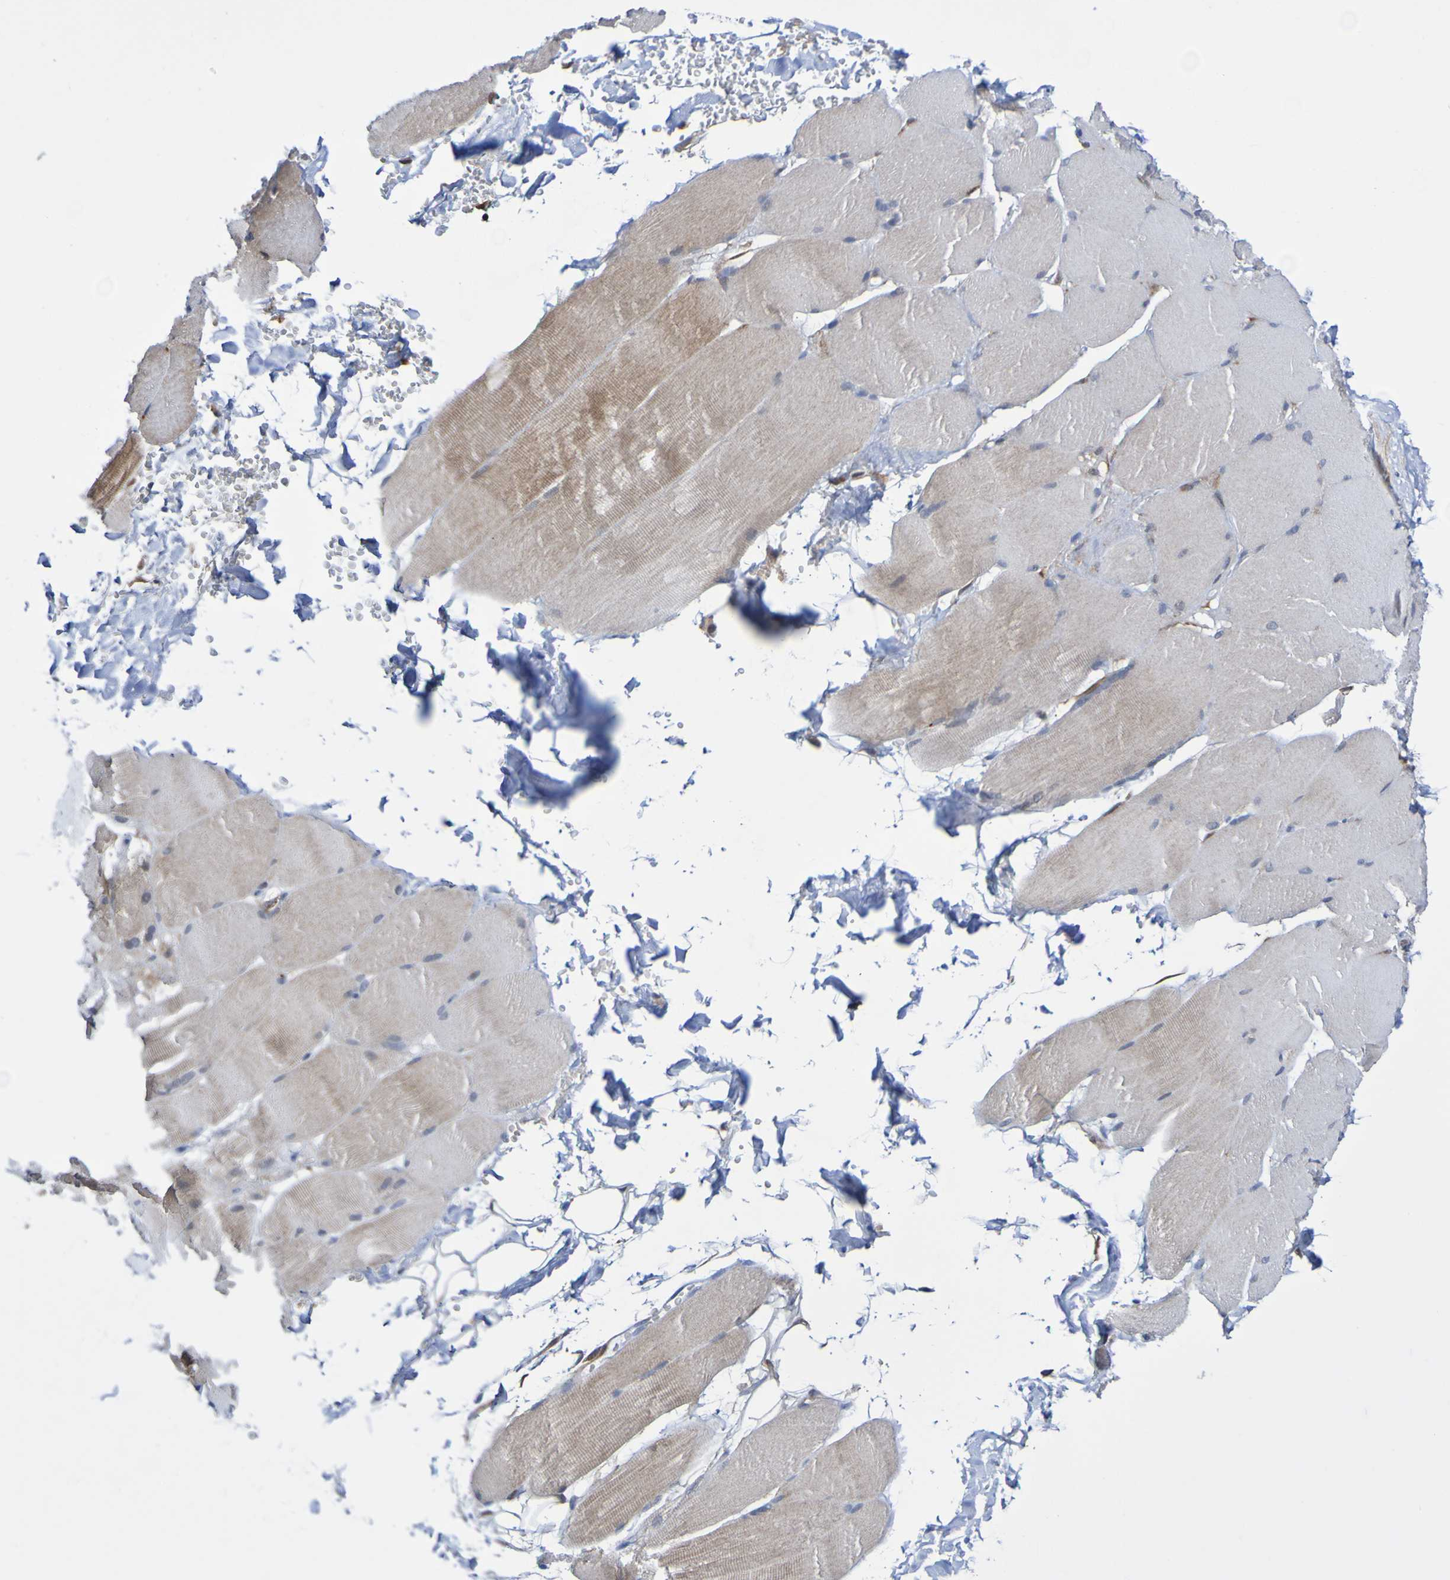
{"staining": {"intensity": "moderate", "quantity": ">75%", "location": "cytoplasmic/membranous"}, "tissue": "skeletal muscle", "cell_type": "Myocytes", "image_type": "normal", "snomed": [{"axis": "morphology", "description": "Normal tissue, NOS"}, {"axis": "topography", "description": "Skin"}, {"axis": "topography", "description": "Skeletal muscle"}], "caption": "The image demonstrates staining of benign skeletal muscle, revealing moderate cytoplasmic/membranous protein expression (brown color) within myocytes. The protein is shown in brown color, while the nuclei are stained blue.", "gene": "ATIC", "patient": {"sex": "male", "age": 83}}